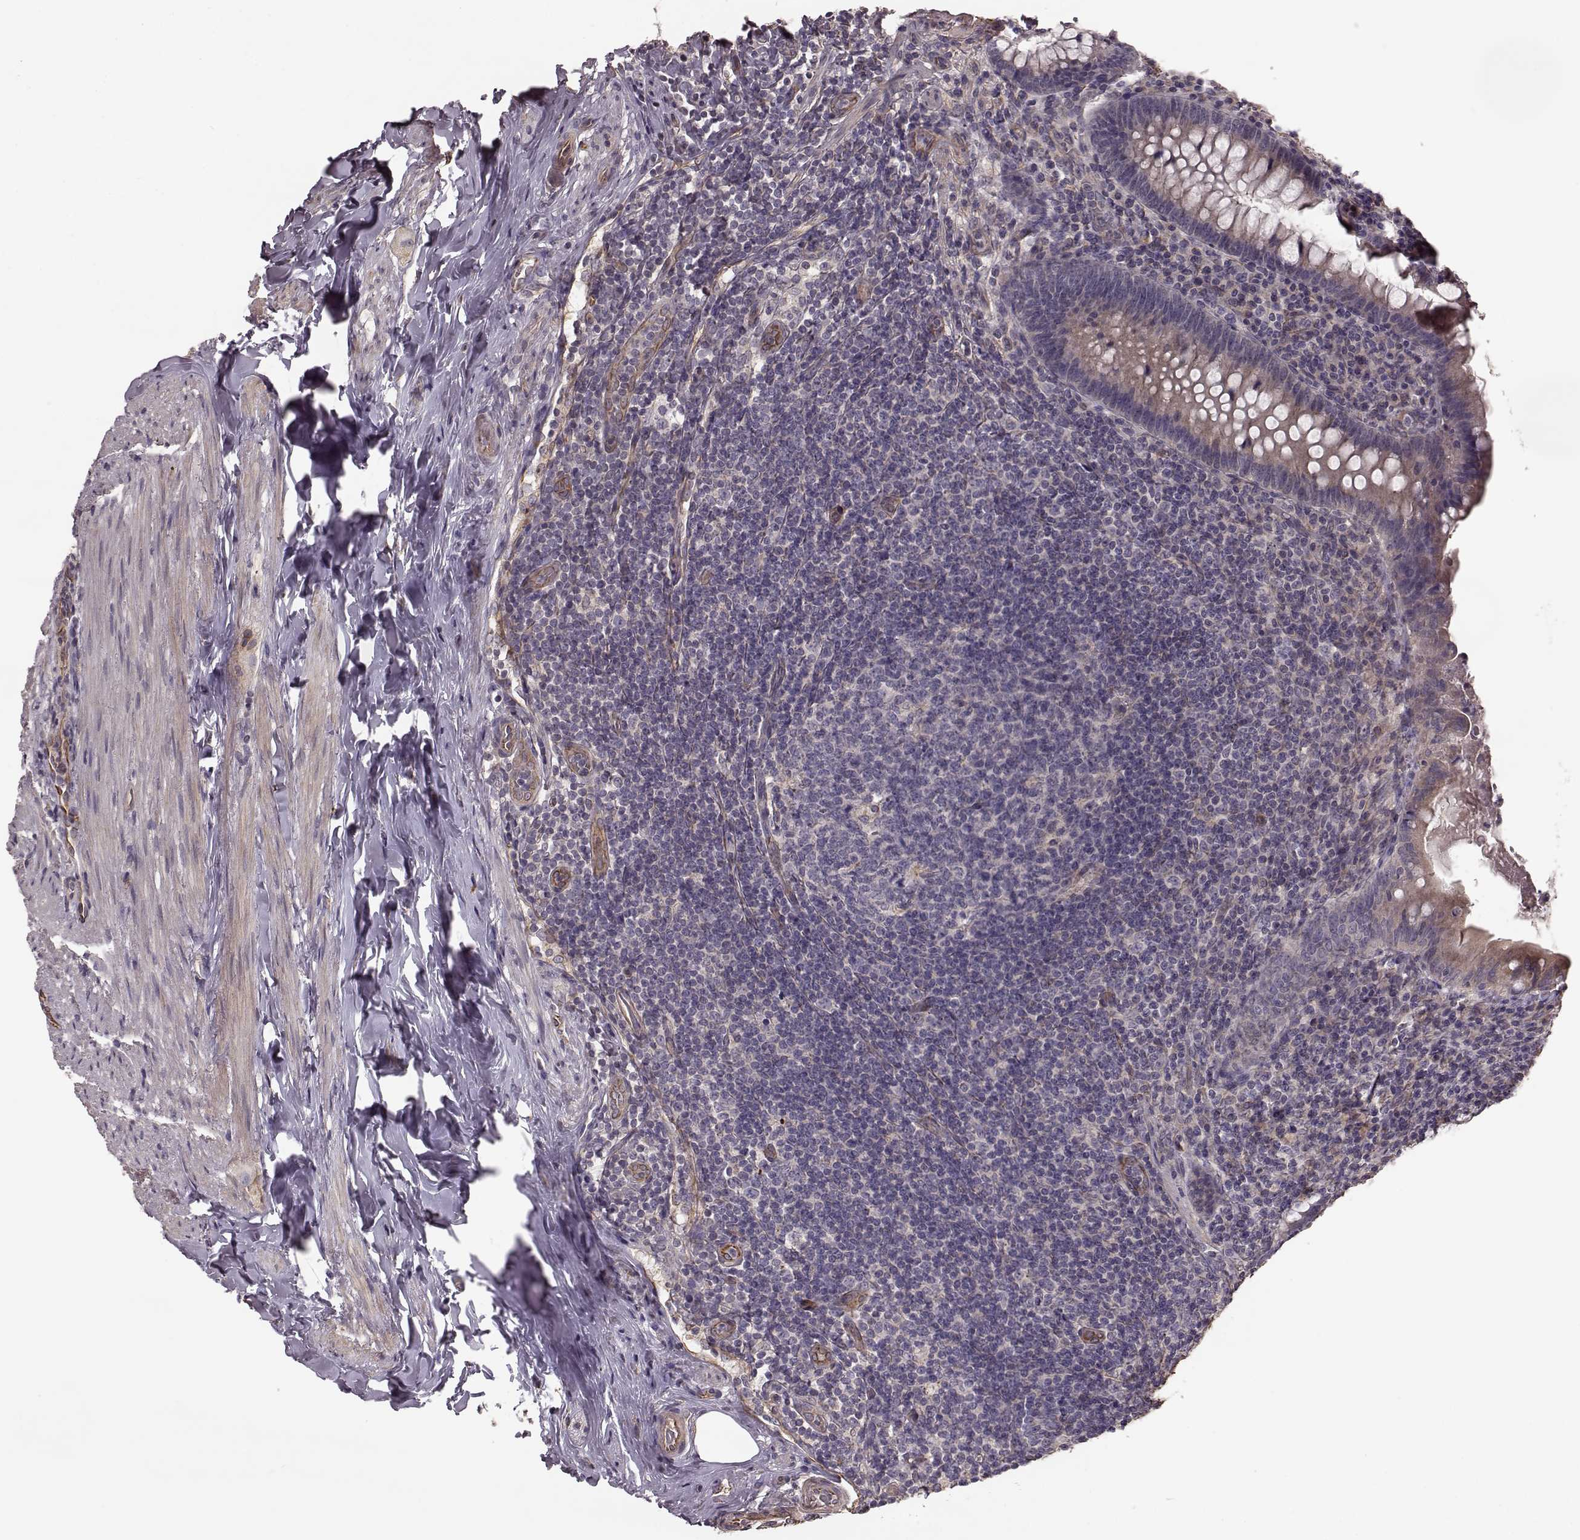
{"staining": {"intensity": "weak", "quantity": ">75%", "location": "cytoplasmic/membranous"}, "tissue": "appendix", "cell_type": "Glandular cells", "image_type": "normal", "snomed": [{"axis": "morphology", "description": "Normal tissue, NOS"}, {"axis": "topography", "description": "Appendix"}], "caption": "Protein expression analysis of normal human appendix reveals weak cytoplasmic/membranous positivity in about >75% of glandular cells.", "gene": "NTF3", "patient": {"sex": "male", "age": 47}}